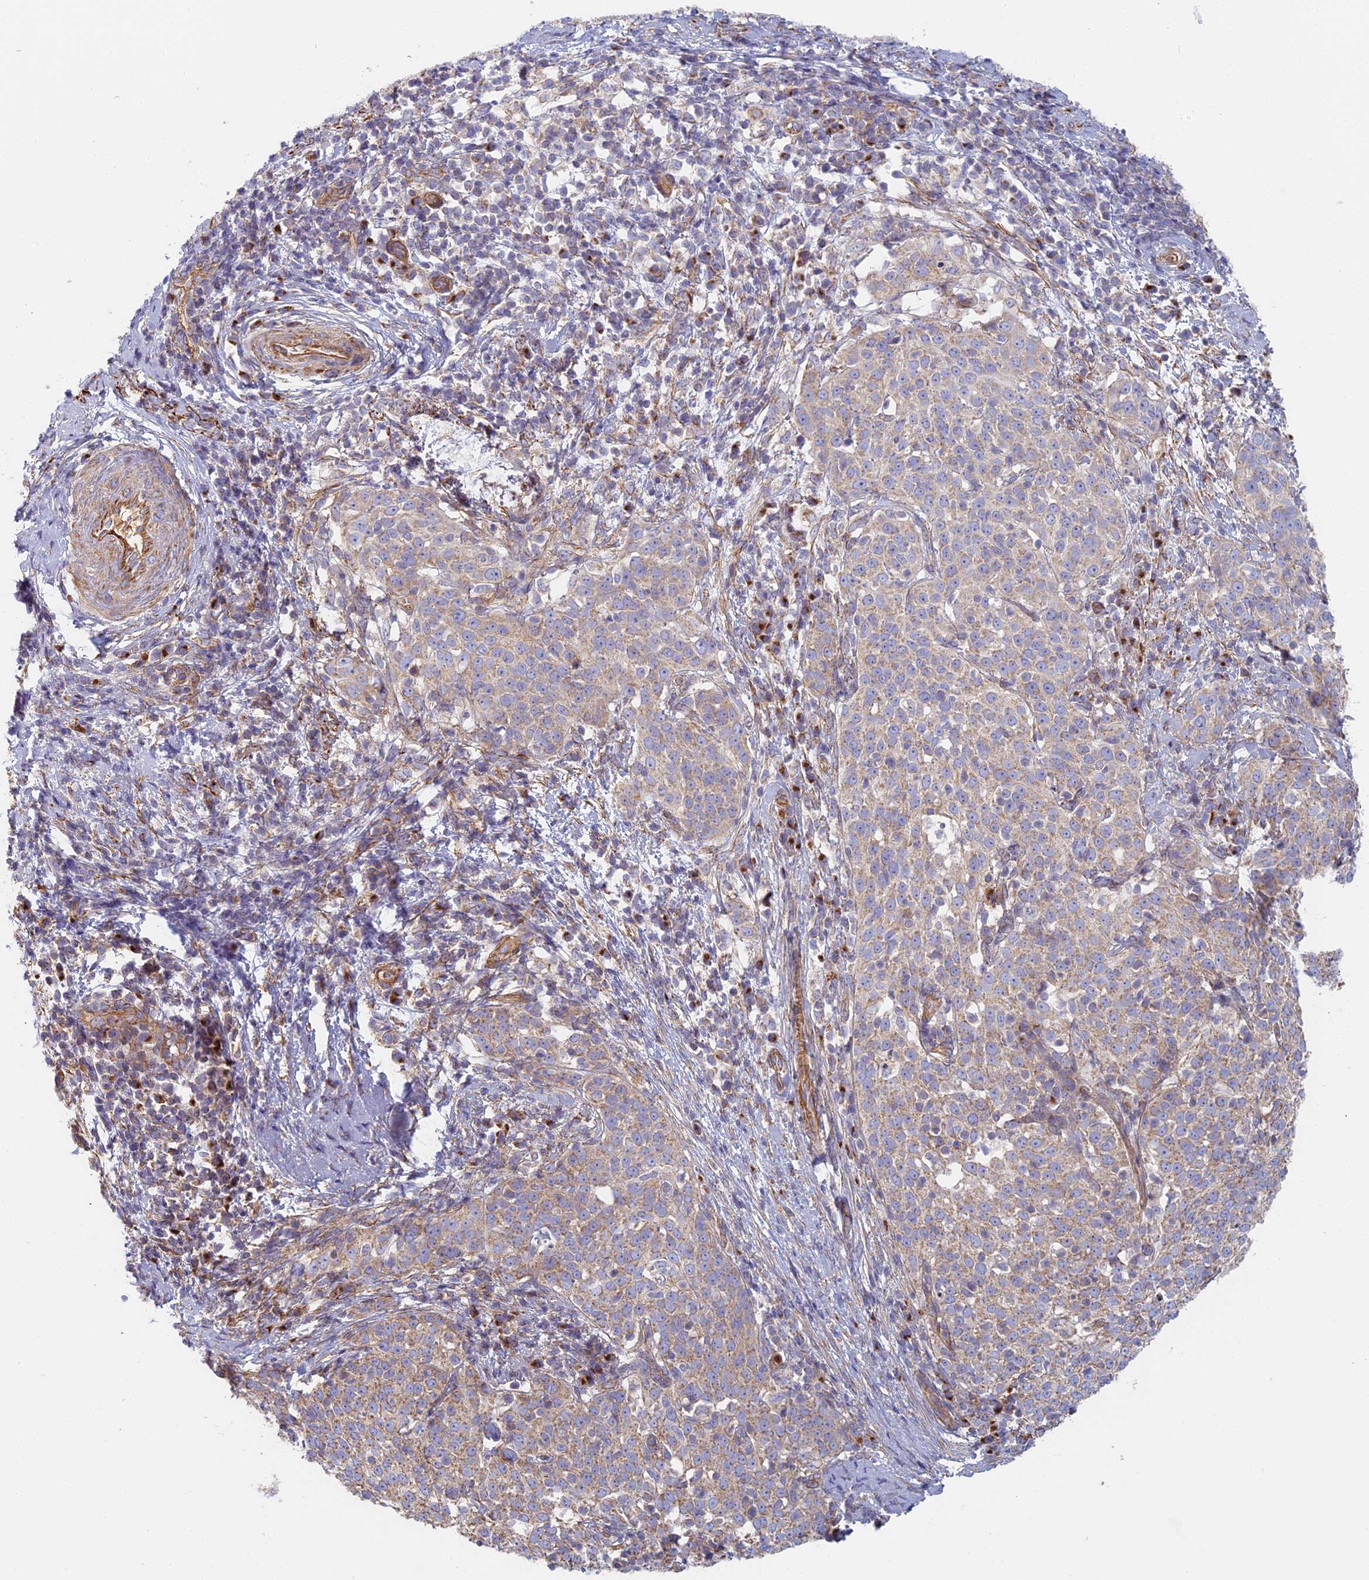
{"staining": {"intensity": "weak", "quantity": "<25%", "location": "cytoplasmic/membranous"}, "tissue": "cervical cancer", "cell_type": "Tumor cells", "image_type": "cancer", "snomed": [{"axis": "morphology", "description": "Squamous cell carcinoma, NOS"}, {"axis": "topography", "description": "Cervix"}], "caption": "Immunohistochemical staining of cervical squamous cell carcinoma shows no significant expression in tumor cells.", "gene": "DDA1", "patient": {"sex": "female", "age": 57}}